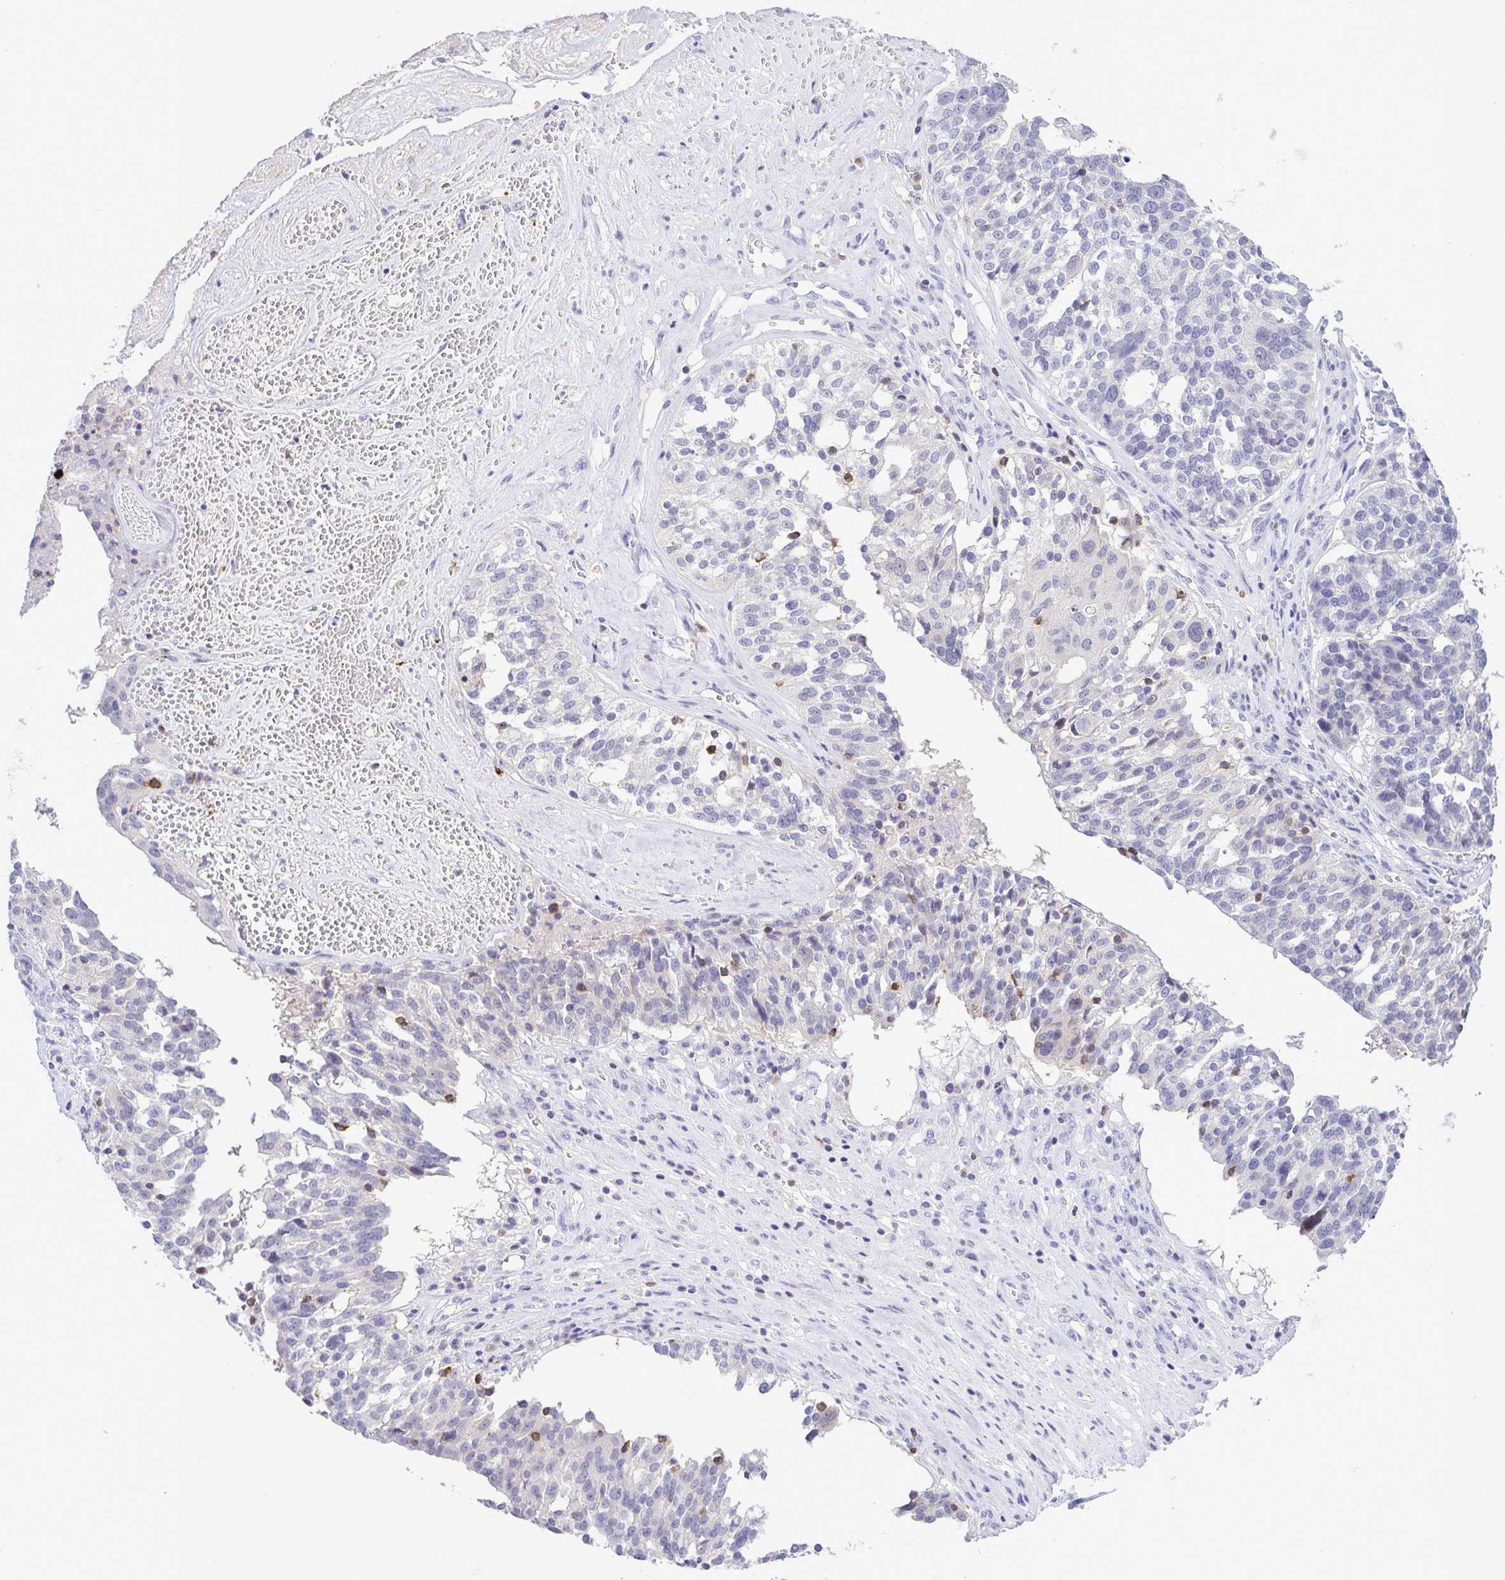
{"staining": {"intensity": "negative", "quantity": "none", "location": "none"}, "tissue": "ovarian cancer", "cell_type": "Tumor cells", "image_type": "cancer", "snomed": [{"axis": "morphology", "description": "Cystadenocarcinoma, serous, NOS"}, {"axis": "topography", "description": "Ovary"}], "caption": "Ovarian cancer was stained to show a protein in brown. There is no significant expression in tumor cells.", "gene": "PGLYRP1", "patient": {"sex": "female", "age": 59}}